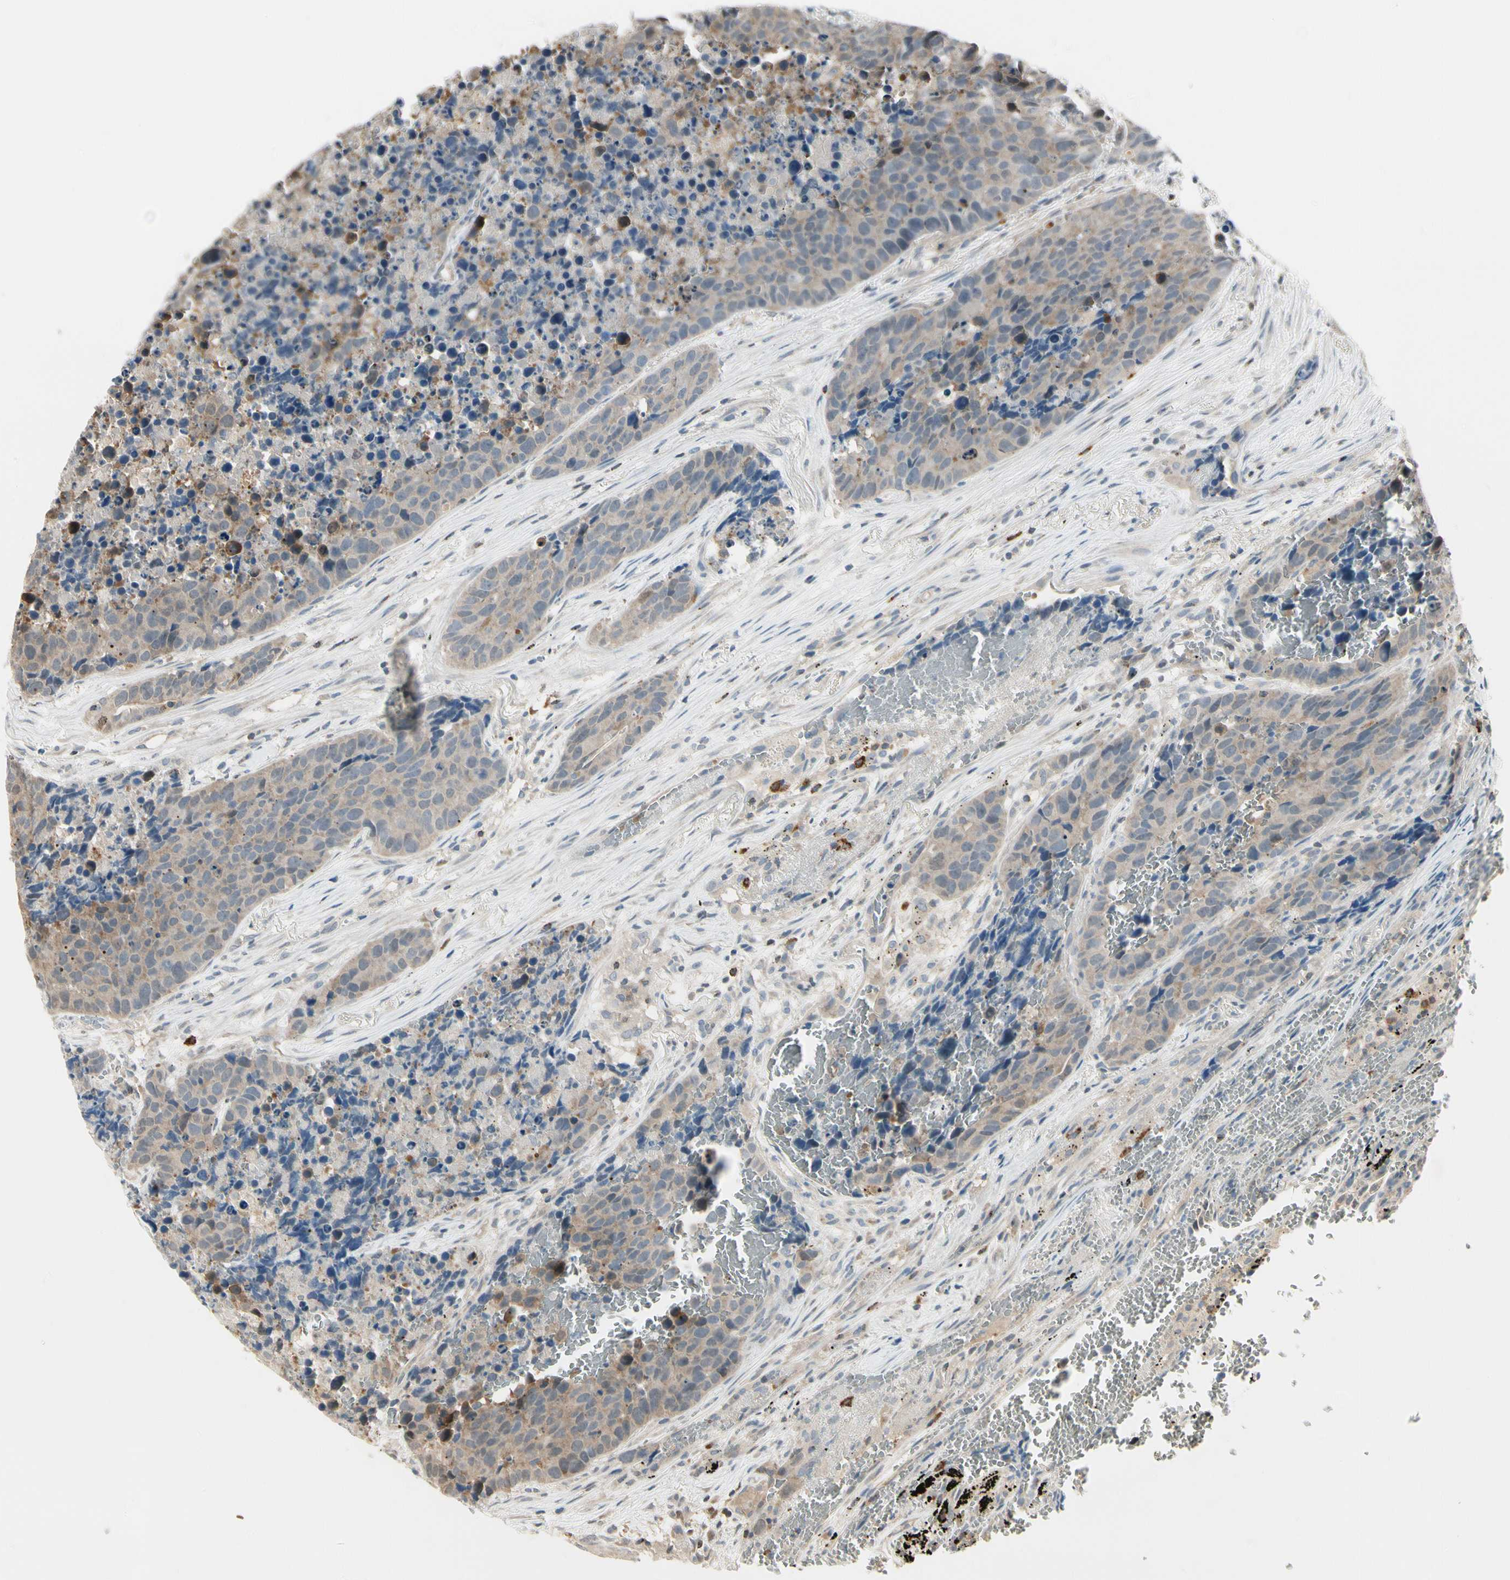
{"staining": {"intensity": "weak", "quantity": ">75%", "location": "cytoplasmic/membranous"}, "tissue": "carcinoid", "cell_type": "Tumor cells", "image_type": "cancer", "snomed": [{"axis": "morphology", "description": "Carcinoid, malignant, NOS"}, {"axis": "topography", "description": "Lung"}], "caption": "The photomicrograph demonstrates a brown stain indicating the presence of a protein in the cytoplasmic/membranous of tumor cells in carcinoid. Nuclei are stained in blue.", "gene": "EVC", "patient": {"sex": "male", "age": 60}}